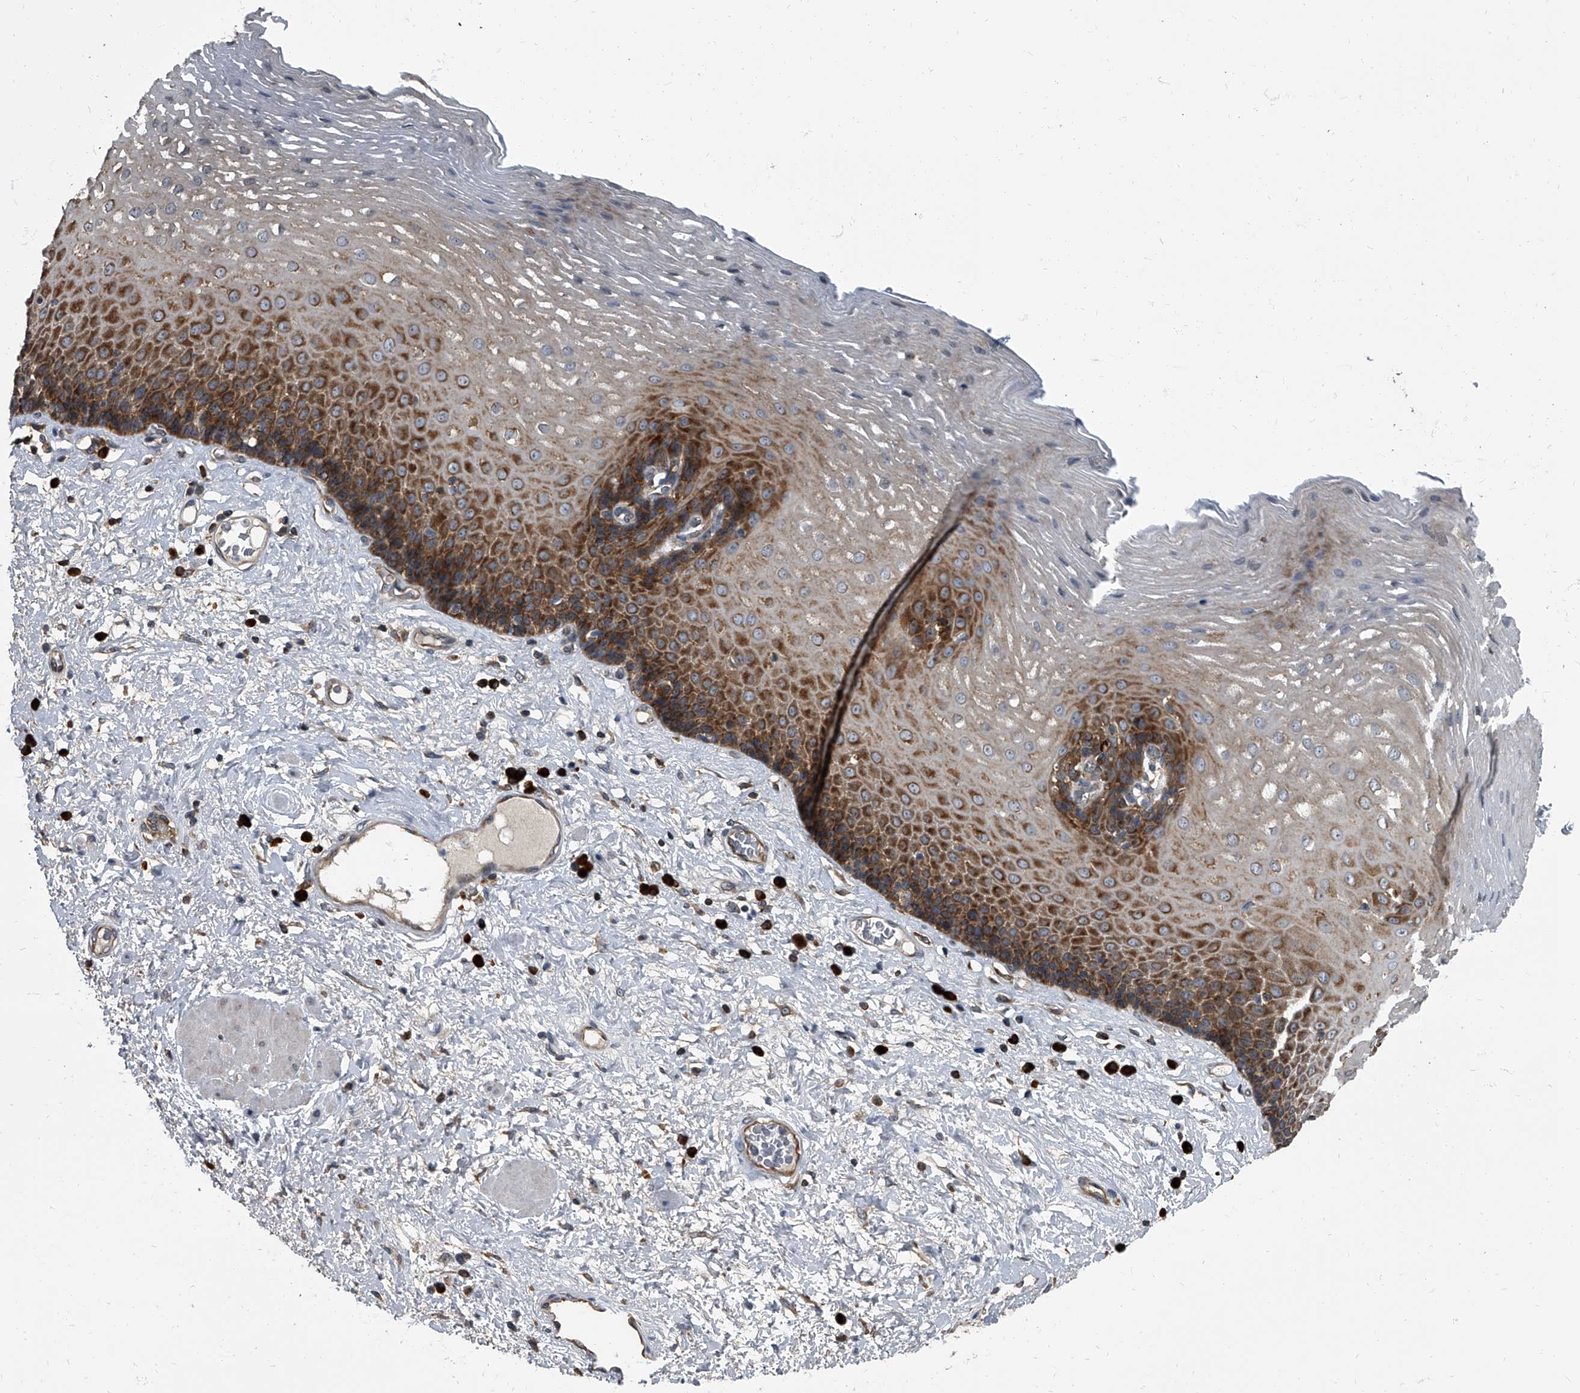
{"staining": {"intensity": "strong", "quantity": ">75%", "location": "cytoplasmic/membranous"}, "tissue": "esophagus", "cell_type": "Squamous epithelial cells", "image_type": "normal", "snomed": [{"axis": "morphology", "description": "Normal tissue, NOS"}, {"axis": "morphology", "description": "Adenocarcinoma, NOS"}, {"axis": "topography", "description": "Esophagus"}], "caption": "Squamous epithelial cells show high levels of strong cytoplasmic/membranous positivity in approximately >75% of cells in normal human esophagus. (Brightfield microscopy of DAB IHC at high magnification).", "gene": "CDV3", "patient": {"sex": "male", "age": 62}}